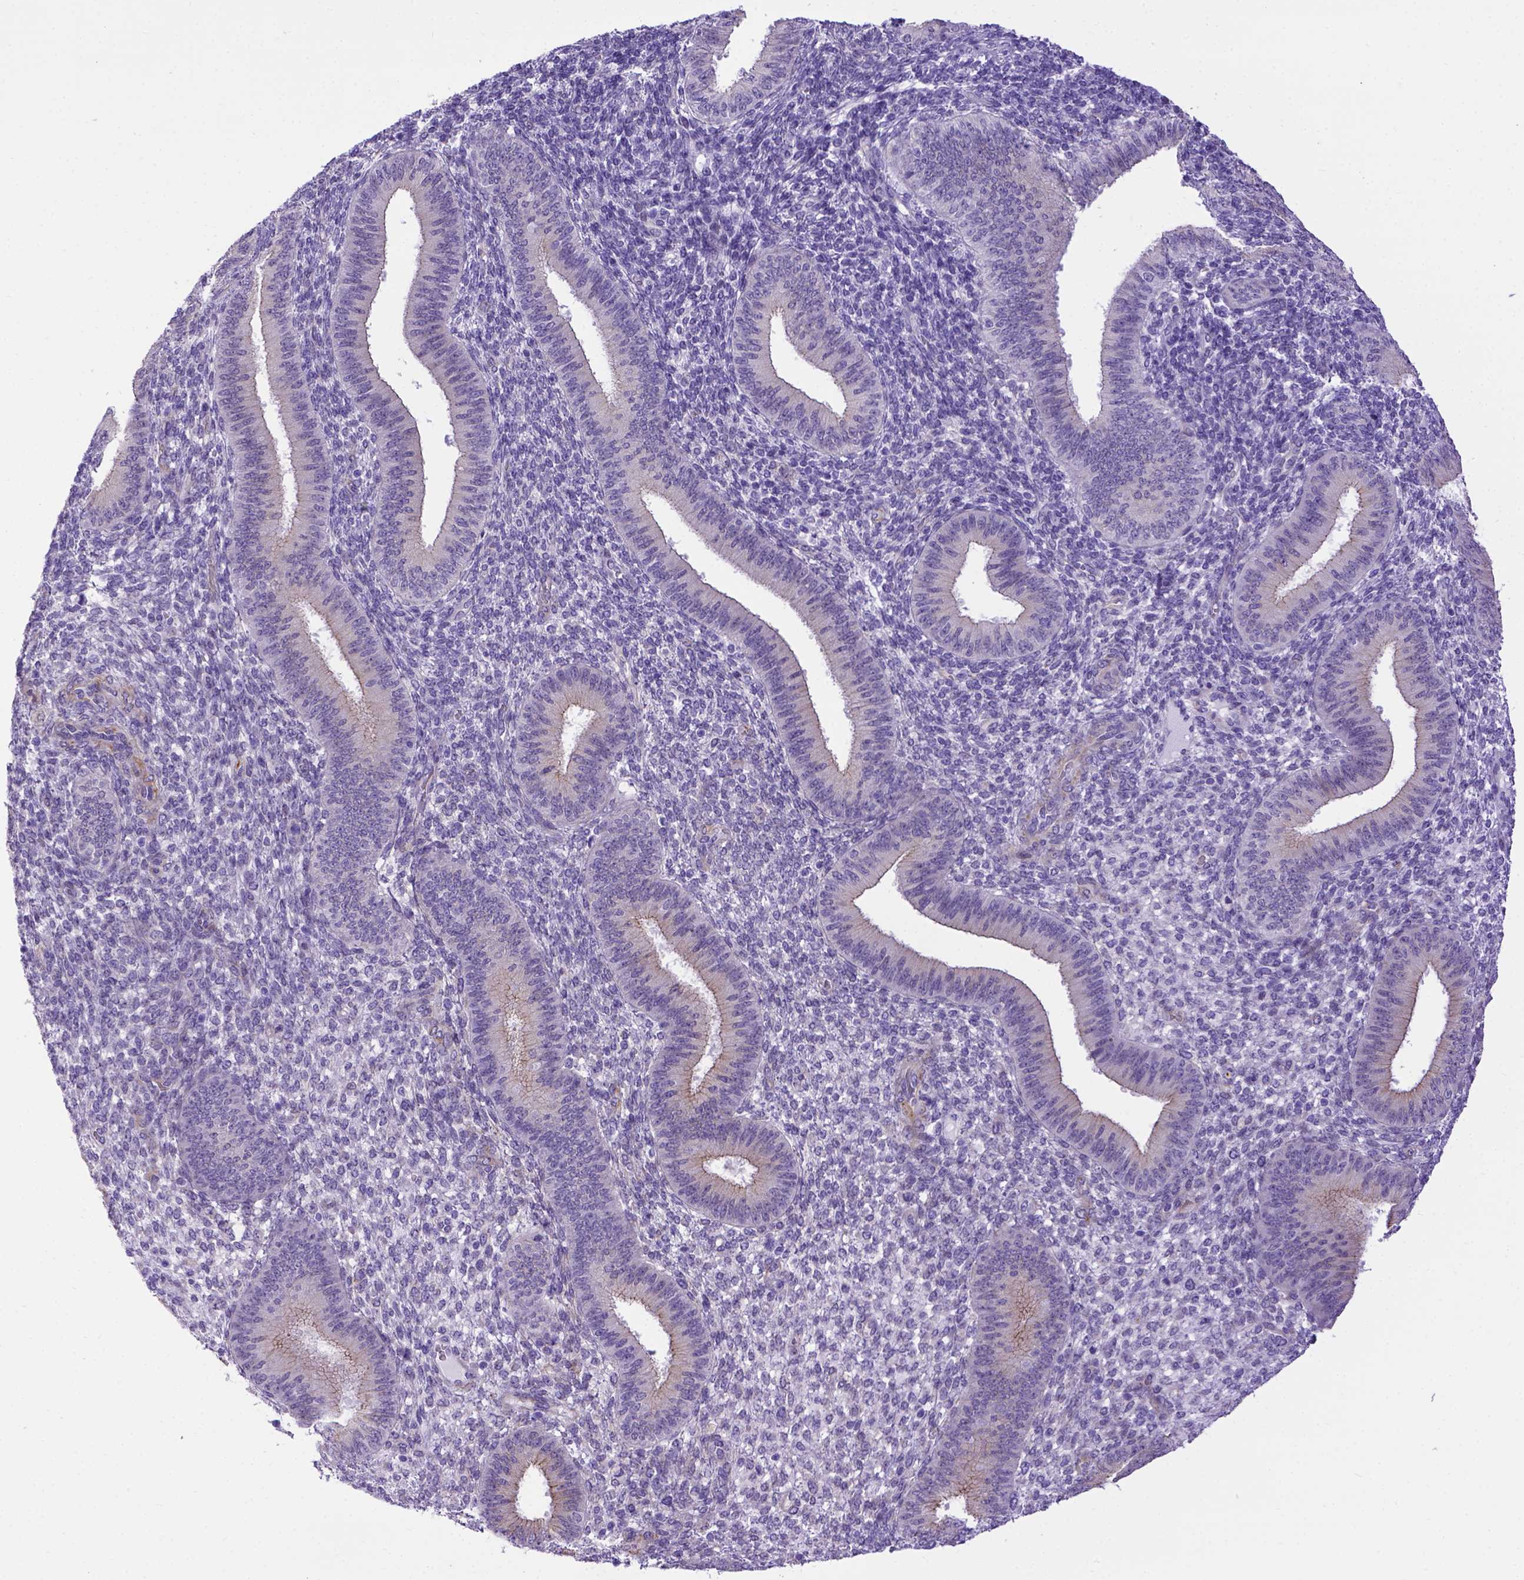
{"staining": {"intensity": "negative", "quantity": "none", "location": "none"}, "tissue": "endometrium", "cell_type": "Cells in endometrial stroma", "image_type": "normal", "snomed": [{"axis": "morphology", "description": "Normal tissue, NOS"}, {"axis": "topography", "description": "Endometrium"}], "caption": "High magnification brightfield microscopy of normal endometrium stained with DAB (brown) and counterstained with hematoxylin (blue): cells in endometrial stroma show no significant expression. (DAB IHC with hematoxylin counter stain).", "gene": "ADAM12", "patient": {"sex": "female", "age": 39}}